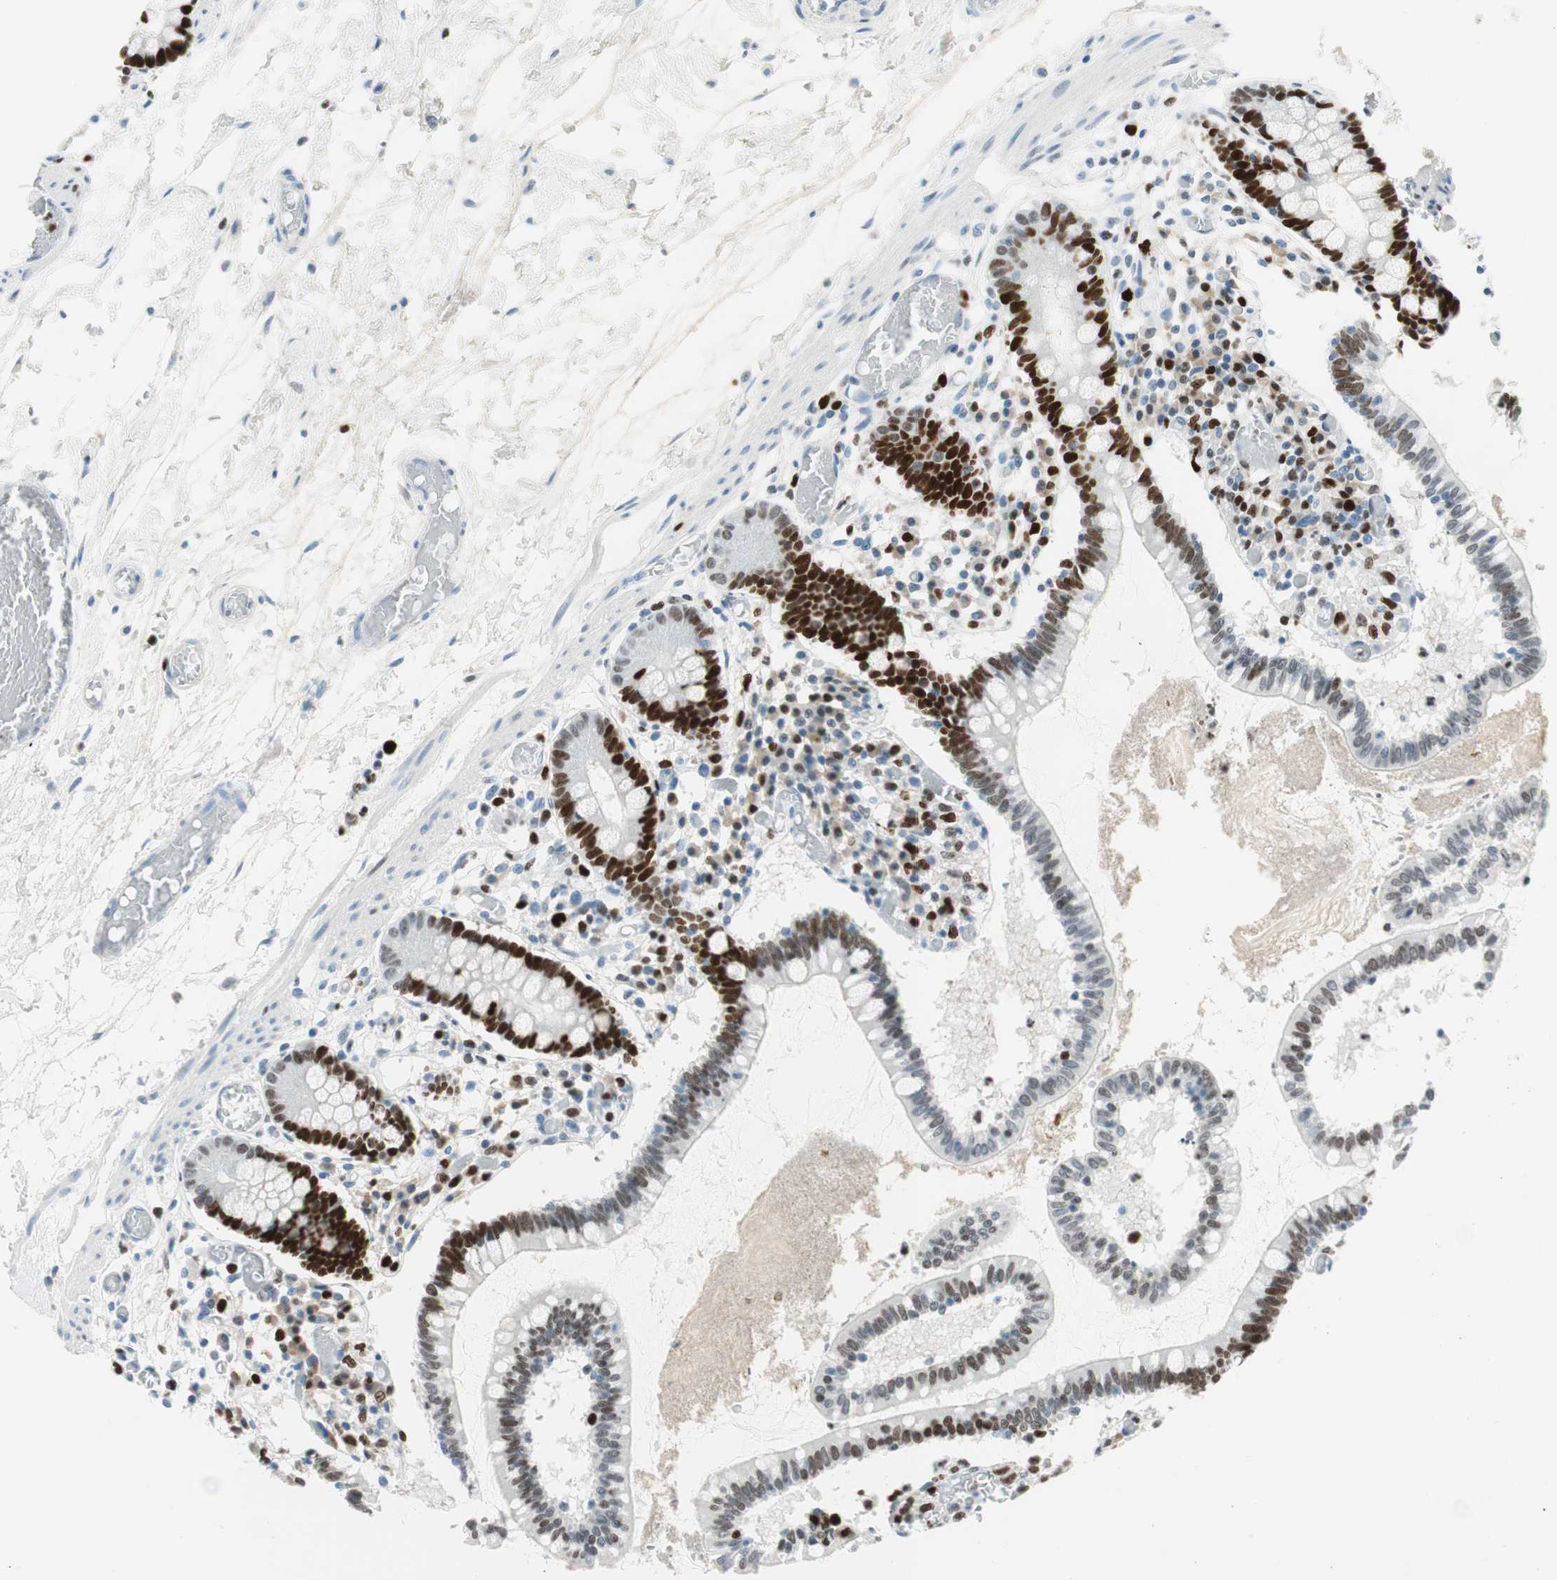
{"staining": {"intensity": "strong", "quantity": "25%-75%", "location": "nuclear"}, "tissue": "small intestine", "cell_type": "Glandular cells", "image_type": "normal", "snomed": [{"axis": "morphology", "description": "Normal tissue, NOS"}, {"axis": "topography", "description": "Small intestine"}], "caption": "Human small intestine stained for a protein (brown) reveals strong nuclear positive positivity in approximately 25%-75% of glandular cells.", "gene": "EZH2", "patient": {"sex": "female", "age": 61}}